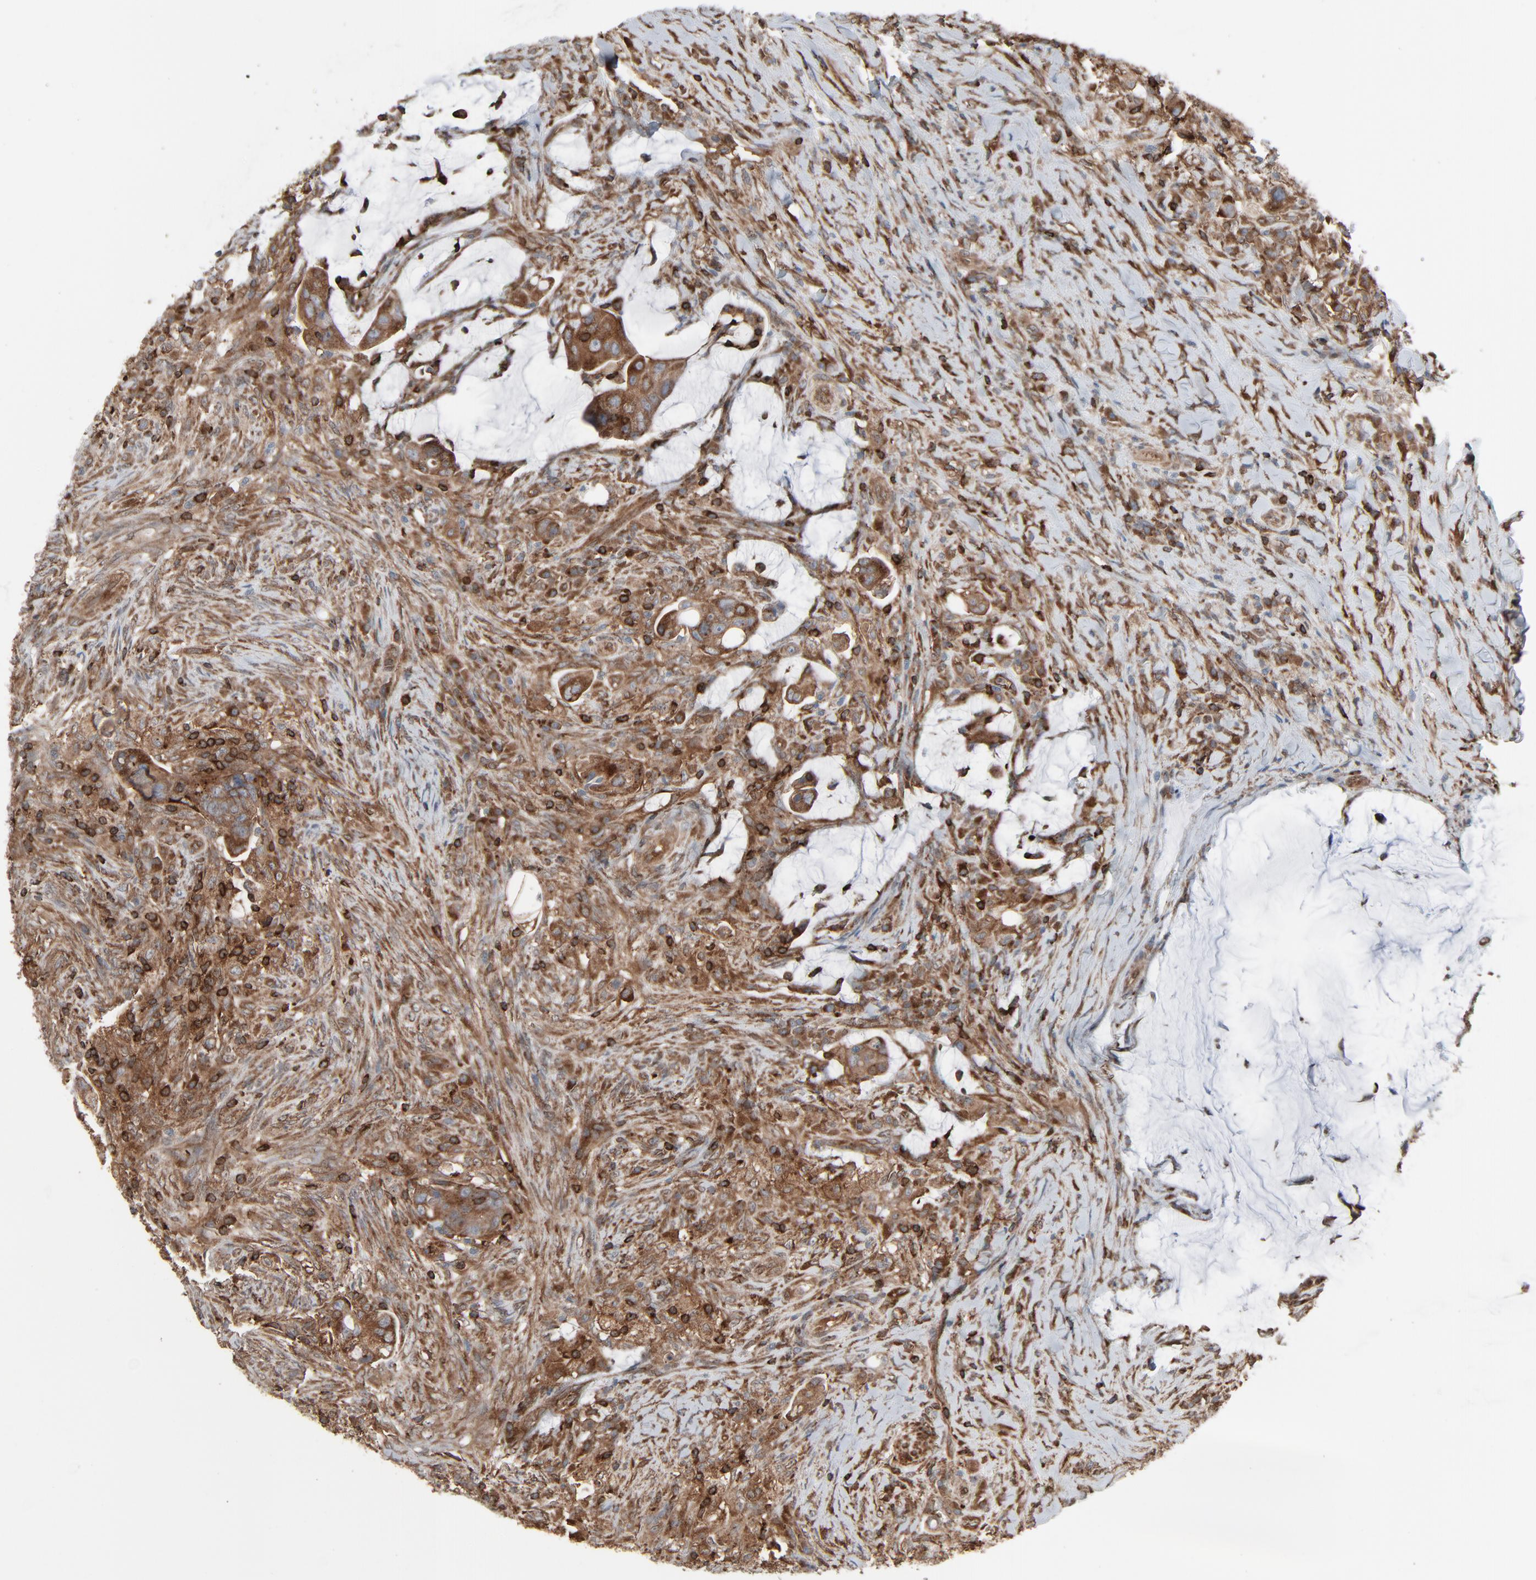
{"staining": {"intensity": "moderate", "quantity": ">75%", "location": "cytoplasmic/membranous"}, "tissue": "colorectal cancer", "cell_type": "Tumor cells", "image_type": "cancer", "snomed": [{"axis": "morphology", "description": "Adenocarcinoma, NOS"}, {"axis": "topography", "description": "Rectum"}], "caption": "Immunohistochemistry staining of colorectal cancer, which displays medium levels of moderate cytoplasmic/membranous staining in approximately >75% of tumor cells indicating moderate cytoplasmic/membranous protein positivity. The staining was performed using DAB (3,3'-diaminobenzidine) (brown) for protein detection and nuclei were counterstained in hematoxylin (blue).", "gene": "OPTN", "patient": {"sex": "female", "age": 71}}